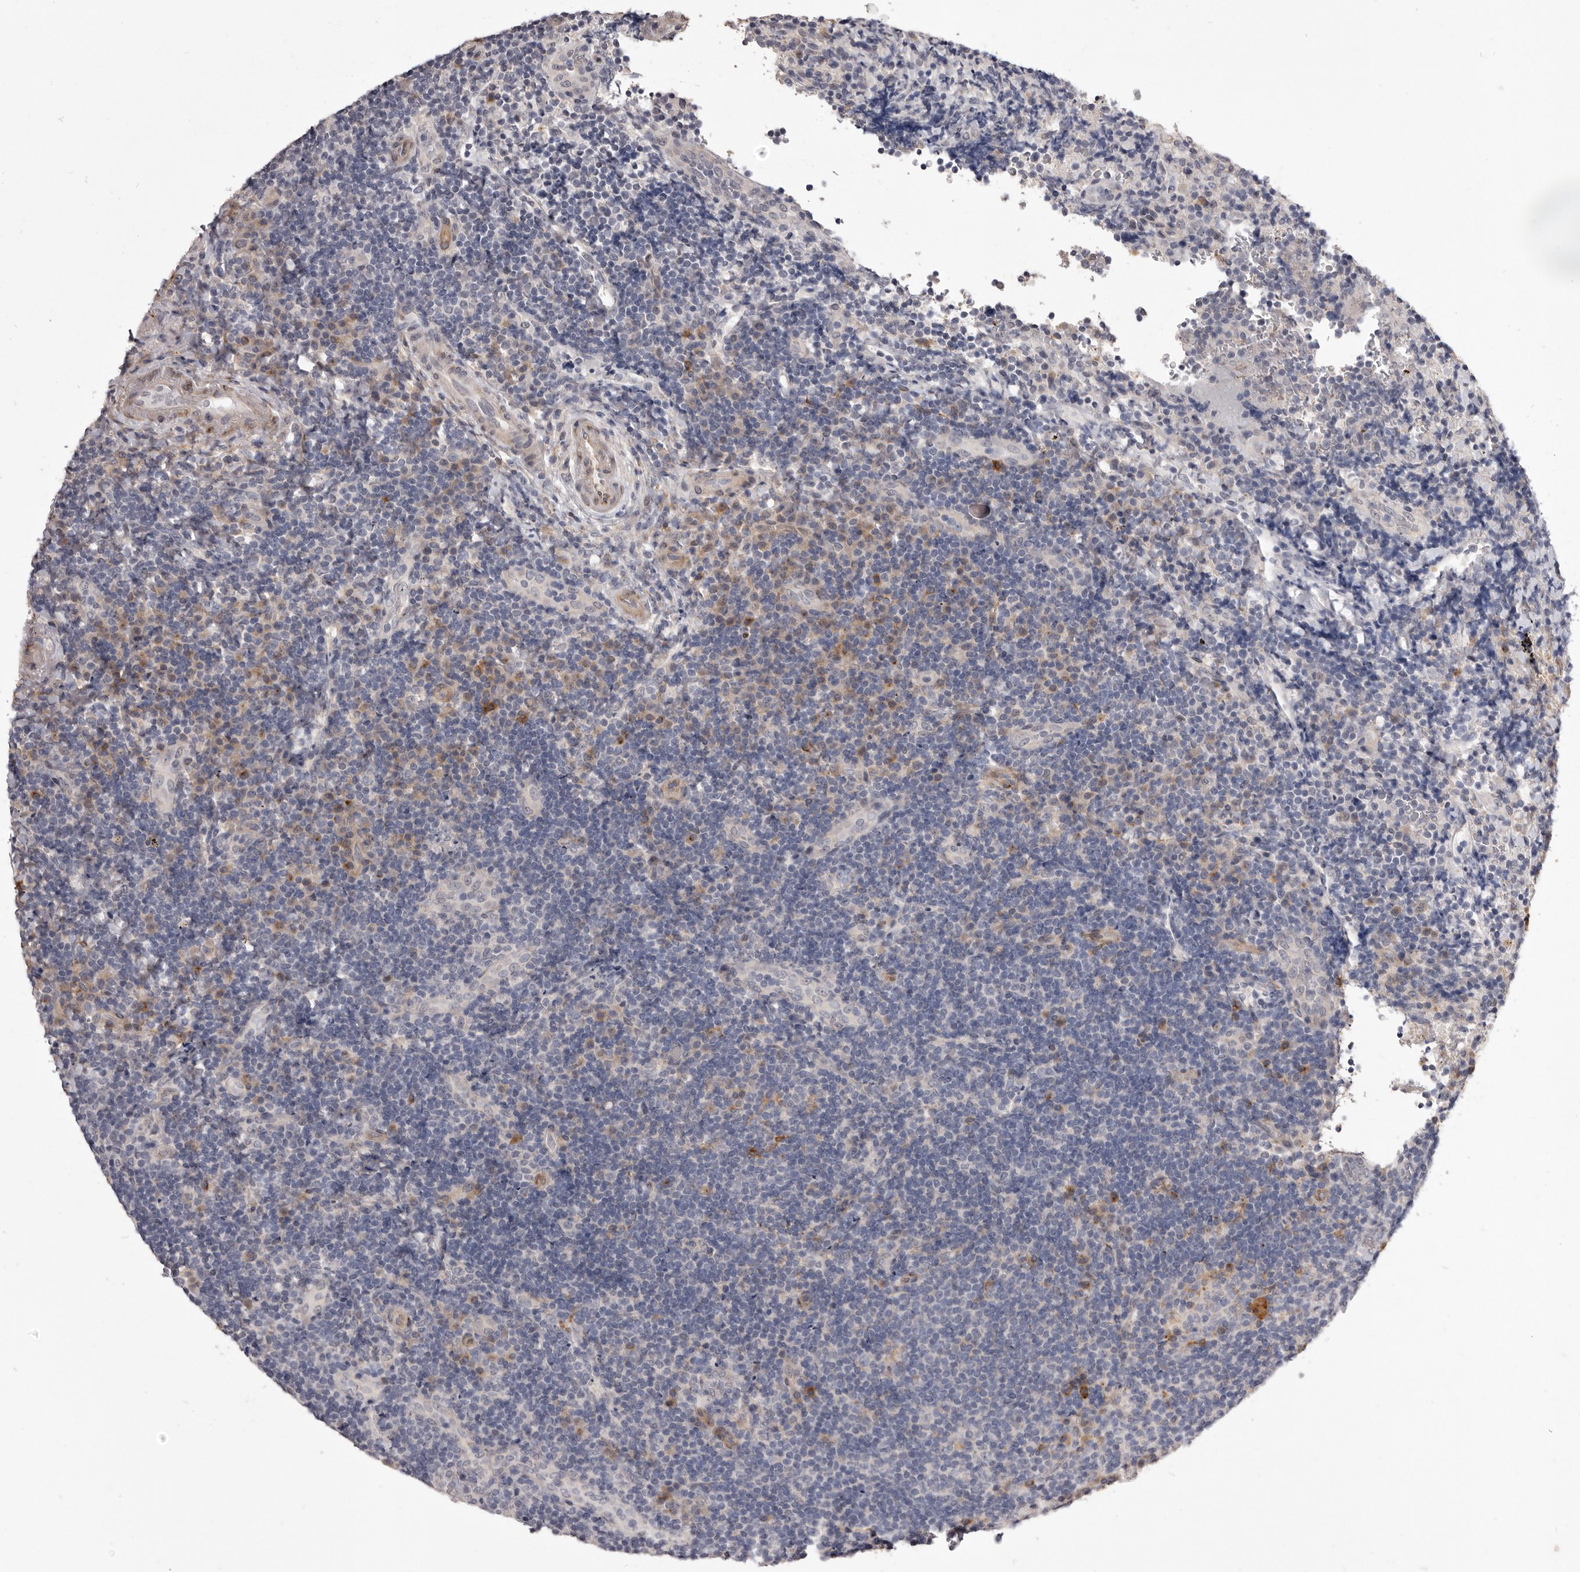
{"staining": {"intensity": "negative", "quantity": "none", "location": "none"}, "tissue": "lymphoma", "cell_type": "Tumor cells", "image_type": "cancer", "snomed": [{"axis": "morphology", "description": "Malignant lymphoma, non-Hodgkin's type, High grade"}, {"axis": "topography", "description": "Tonsil"}], "caption": "This is an immunohistochemistry (IHC) photomicrograph of lymphoma. There is no staining in tumor cells.", "gene": "VPS45", "patient": {"sex": "female", "age": 36}}